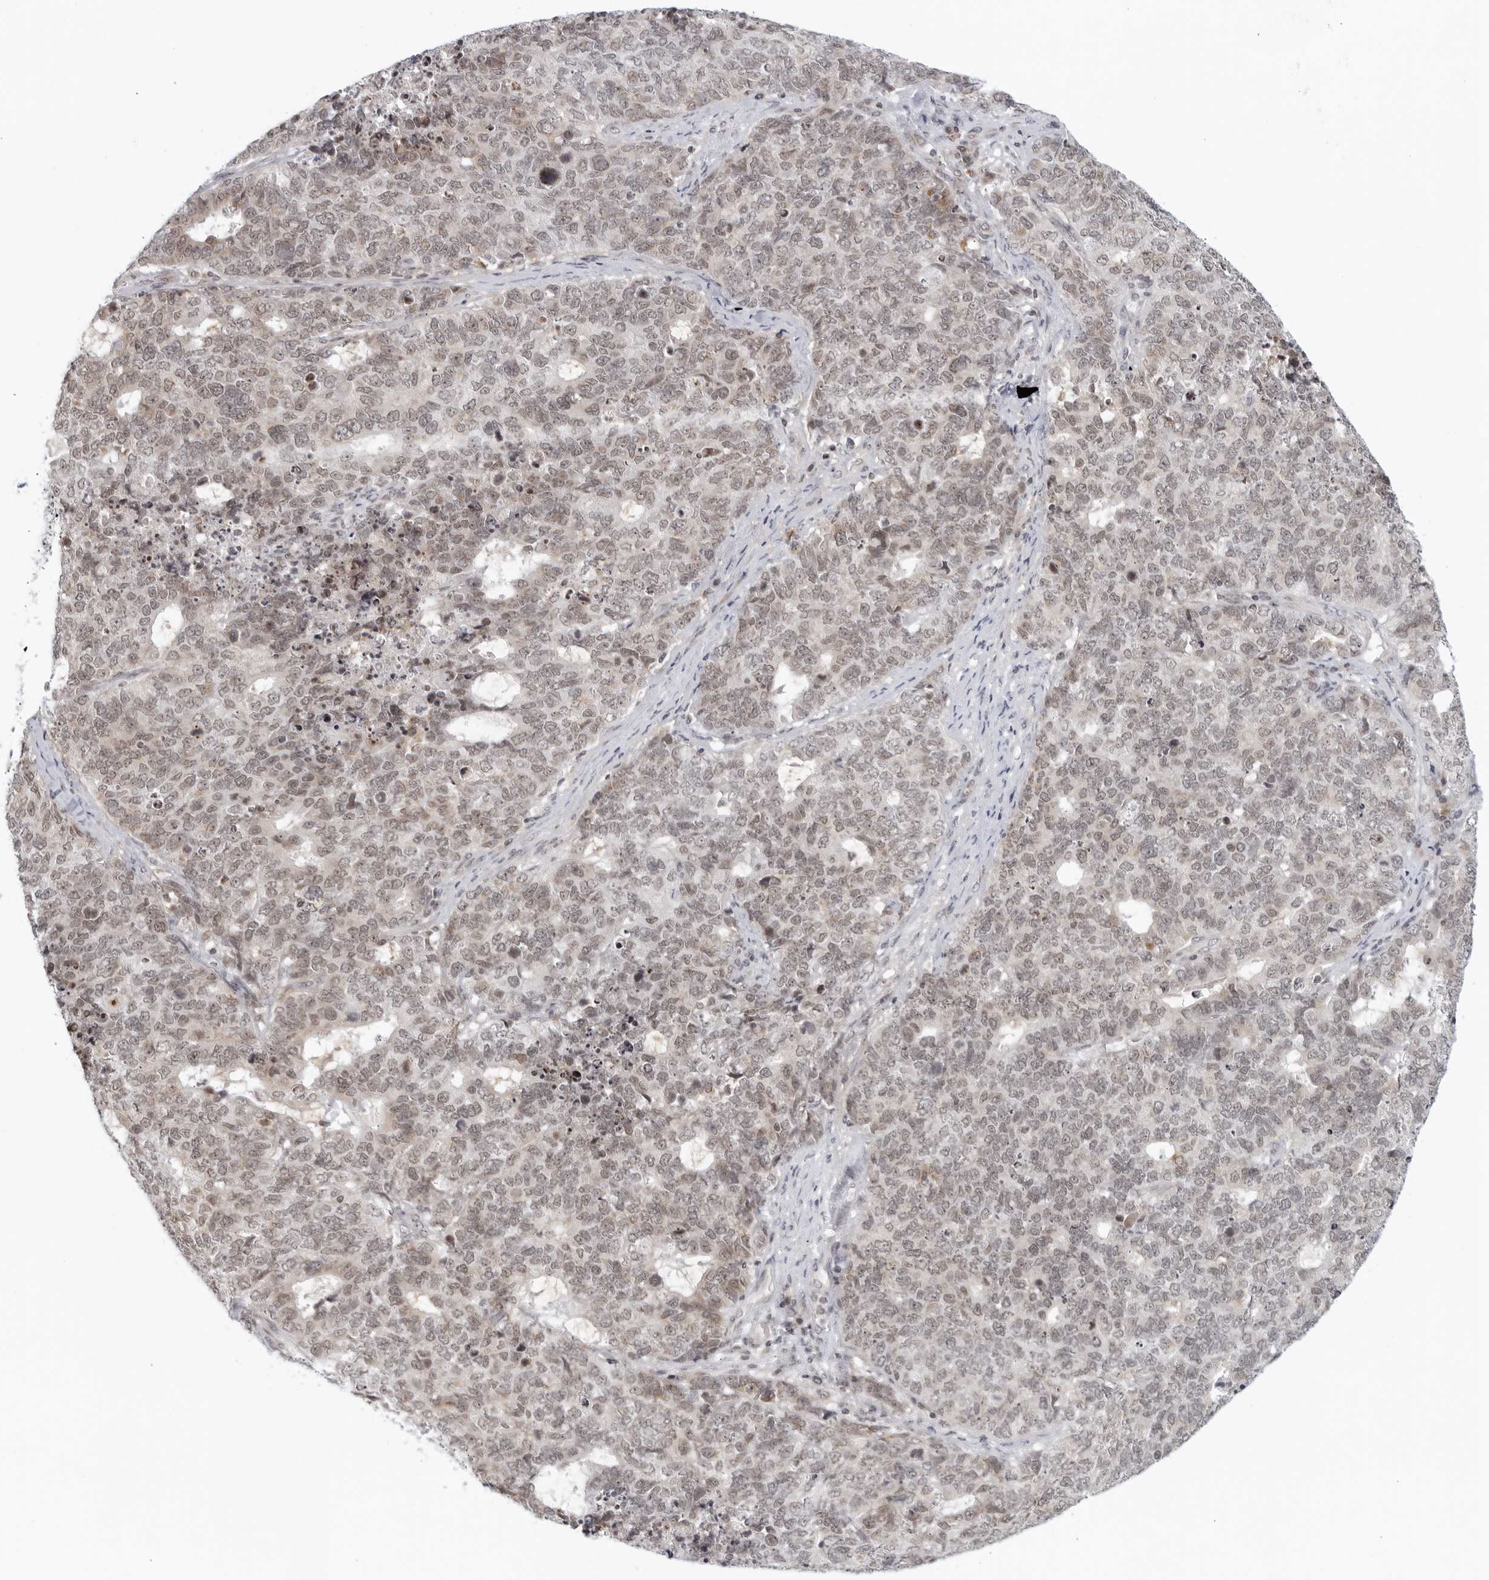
{"staining": {"intensity": "weak", "quantity": "25%-75%", "location": "cytoplasmic/membranous"}, "tissue": "cervical cancer", "cell_type": "Tumor cells", "image_type": "cancer", "snomed": [{"axis": "morphology", "description": "Squamous cell carcinoma, NOS"}, {"axis": "topography", "description": "Cervix"}], "caption": "Immunohistochemical staining of cervical cancer reveals low levels of weak cytoplasmic/membranous expression in about 25%-75% of tumor cells. Using DAB (brown) and hematoxylin (blue) stains, captured at high magnification using brightfield microscopy.", "gene": "RAB11FIP3", "patient": {"sex": "female", "age": 63}}